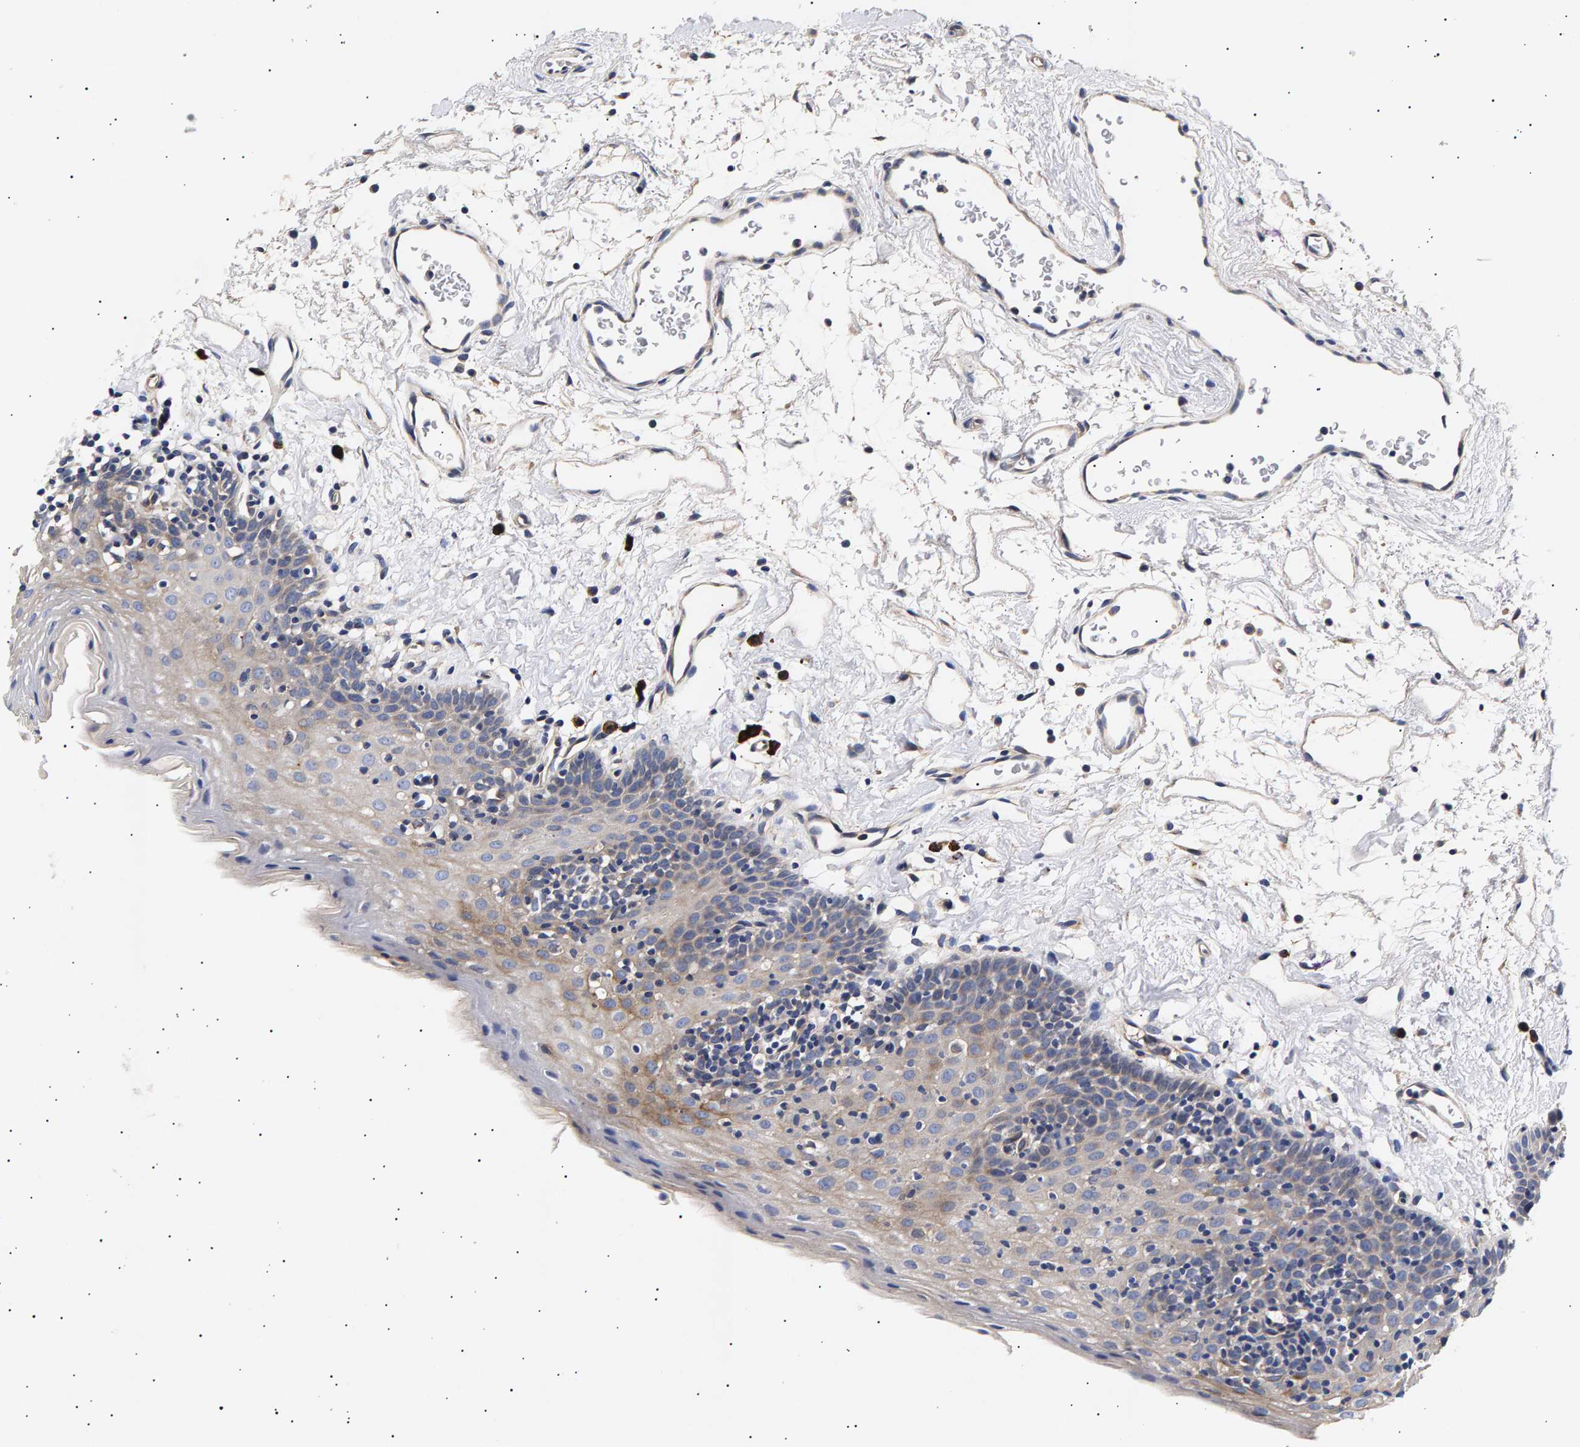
{"staining": {"intensity": "weak", "quantity": "<25%", "location": "cytoplasmic/membranous"}, "tissue": "oral mucosa", "cell_type": "Squamous epithelial cells", "image_type": "normal", "snomed": [{"axis": "morphology", "description": "Normal tissue, NOS"}, {"axis": "topography", "description": "Oral tissue"}], "caption": "Immunohistochemistry (IHC) of normal oral mucosa reveals no positivity in squamous epithelial cells.", "gene": "ANKRD40", "patient": {"sex": "male", "age": 66}}